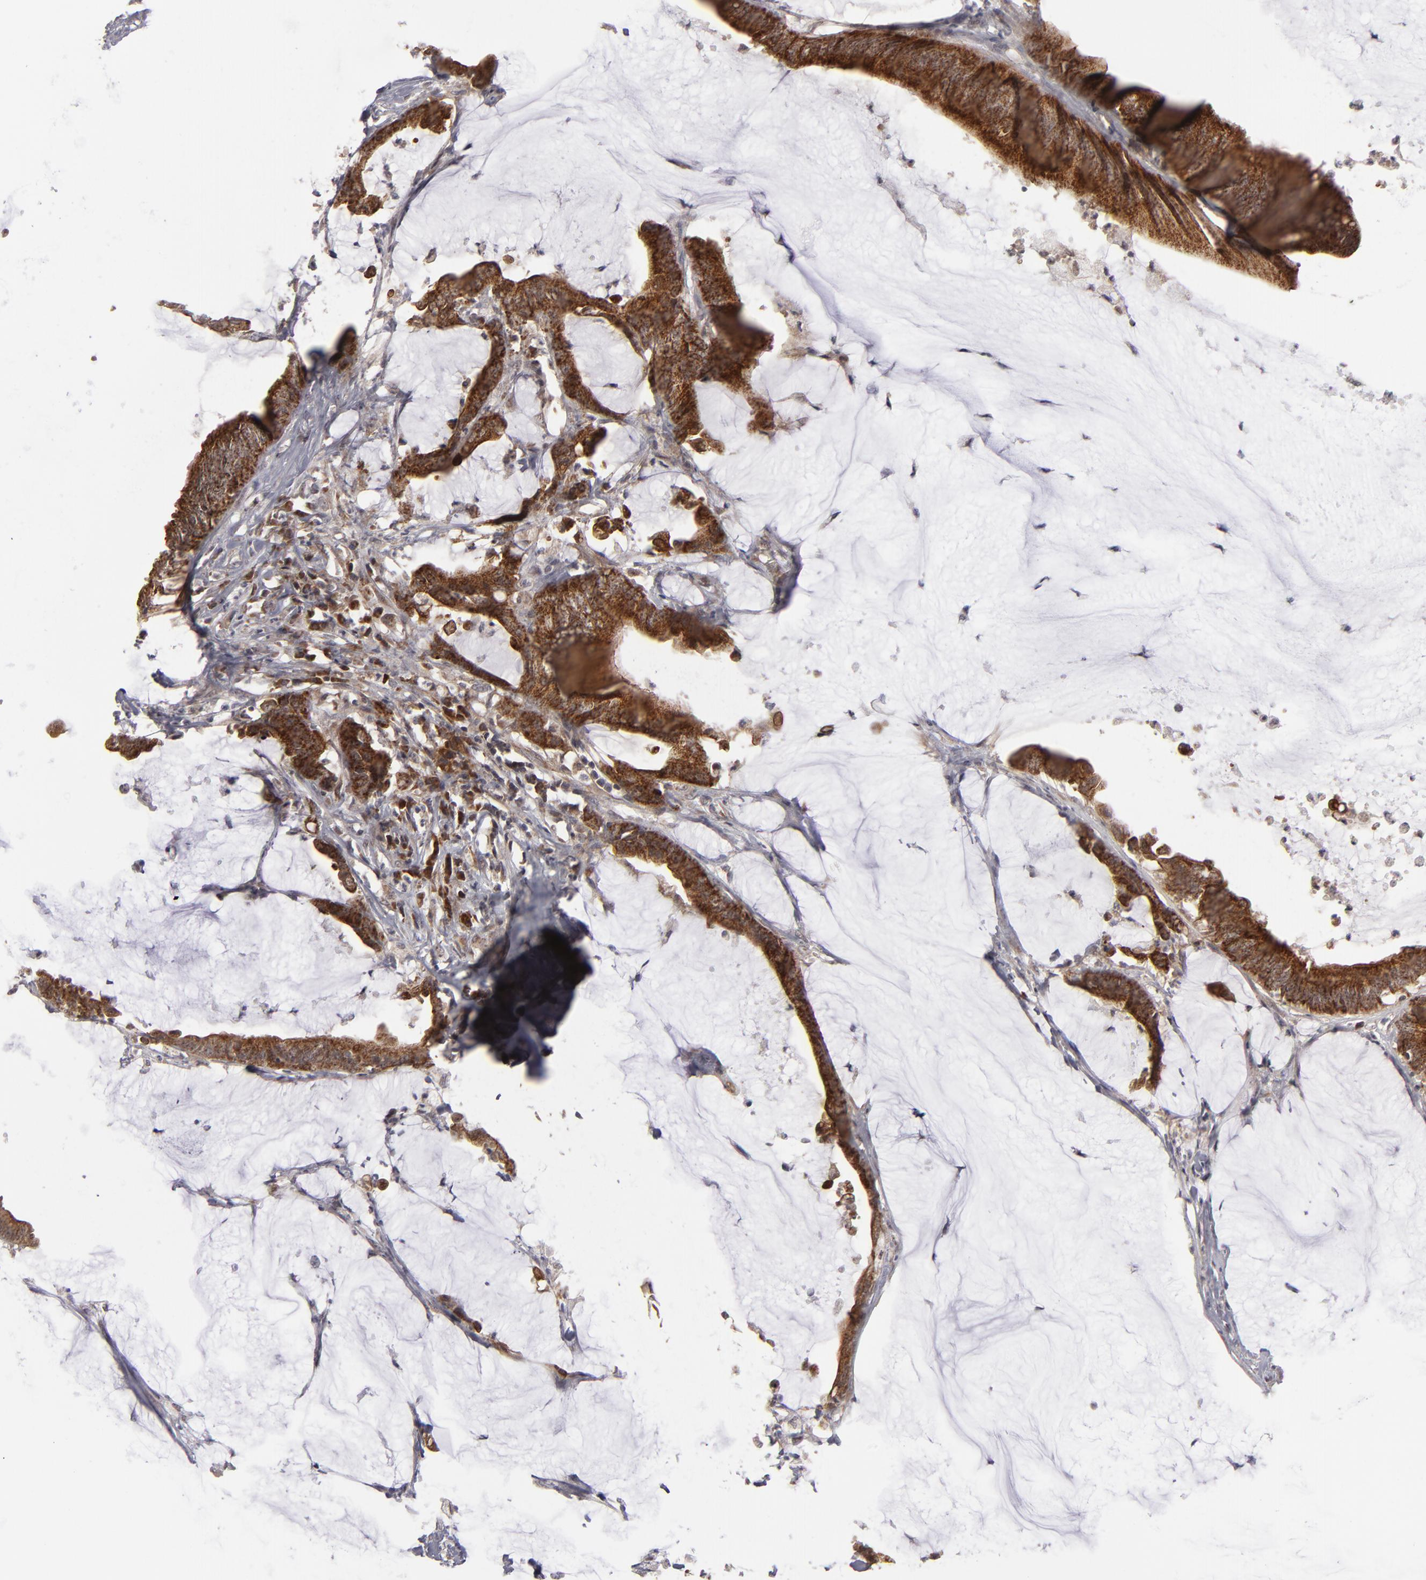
{"staining": {"intensity": "strong", "quantity": ">75%", "location": "cytoplasmic/membranous"}, "tissue": "colorectal cancer", "cell_type": "Tumor cells", "image_type": "cancer", "snomed": [{"axis": "morphology", "description": "Adenocarcinoma, NOS"}, {"axis": "topography", "description": "Rectum"}], "caption": "The immunohistochemical stain highlights strong cytoplasmic/membranous positivity in tumor cells of colorectal adenocarcinoma tissue. Using DAB (3,3'-diaminobenzidine) (brown) and hematoxylin (blue) stains, captured at high magnification using brightfield microscopy.", "gene": "GLCCI1", "patient": {"sex": "female", "age": 66}}